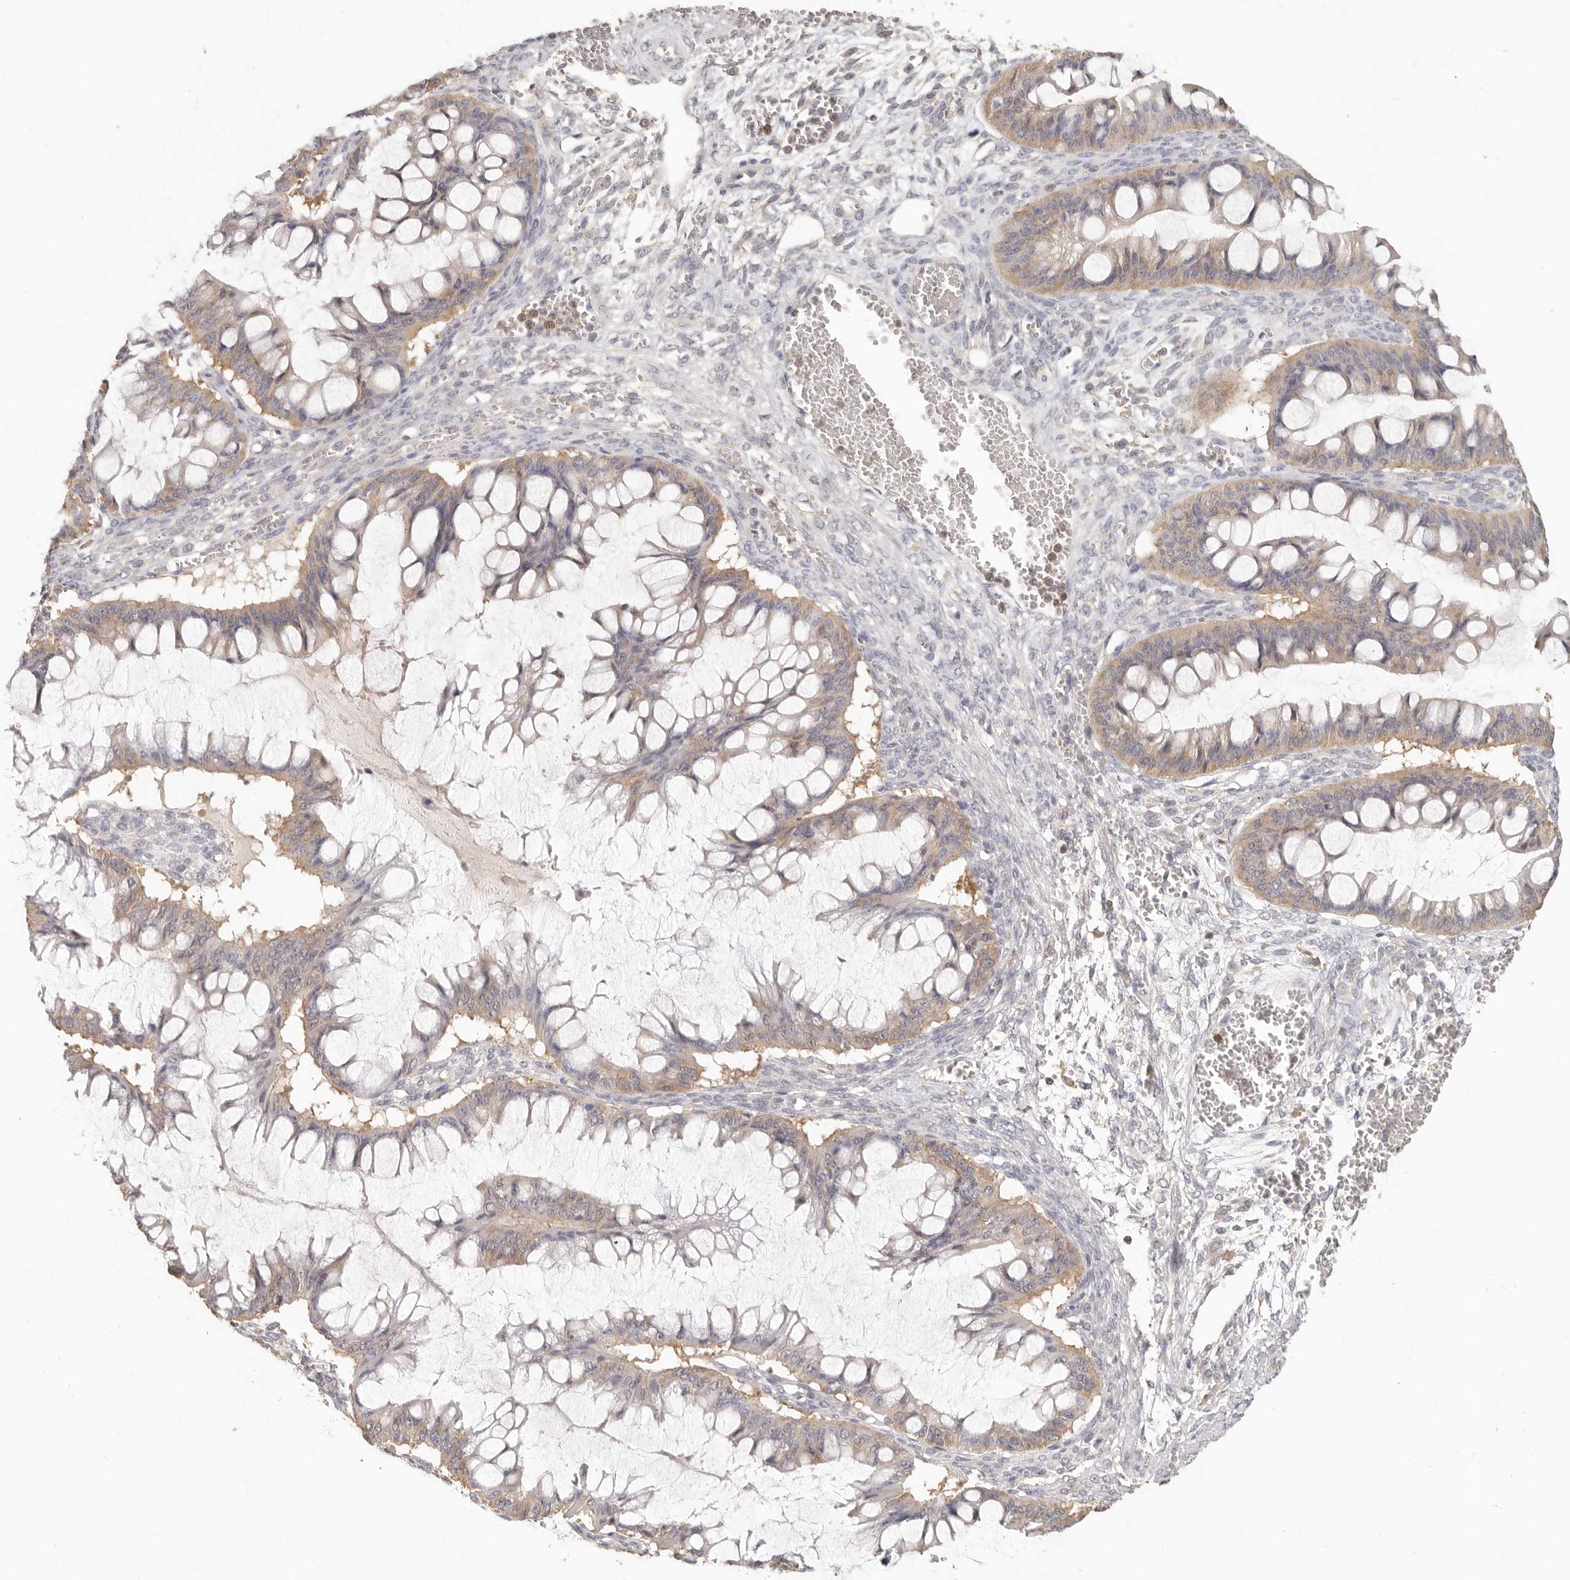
{"staining": {"intensity": "weak", "quantity": ">75%", "location": "cytoplasmic/membranous"}, "tissue": "ovarian cancer", "cell_type": "Tumor cells", "image_type": "cancer", "snomed": [{"axis": "morphology", "description": "Cystadenocarcinoma, mucinous, NOS"}, {"axis": "topography", "description": "Ovary"}], "caption": "Ovarian cancer (mucinous cystadenocarcinoma) tissue reveals weak cytoplasmic/membranous expression in about >75% of tumor cells The protein of interest is shown in brown color, while the nuclei are stained blue.", "gene": "CSK", "patient": {"sex": "female", "age": 73}}